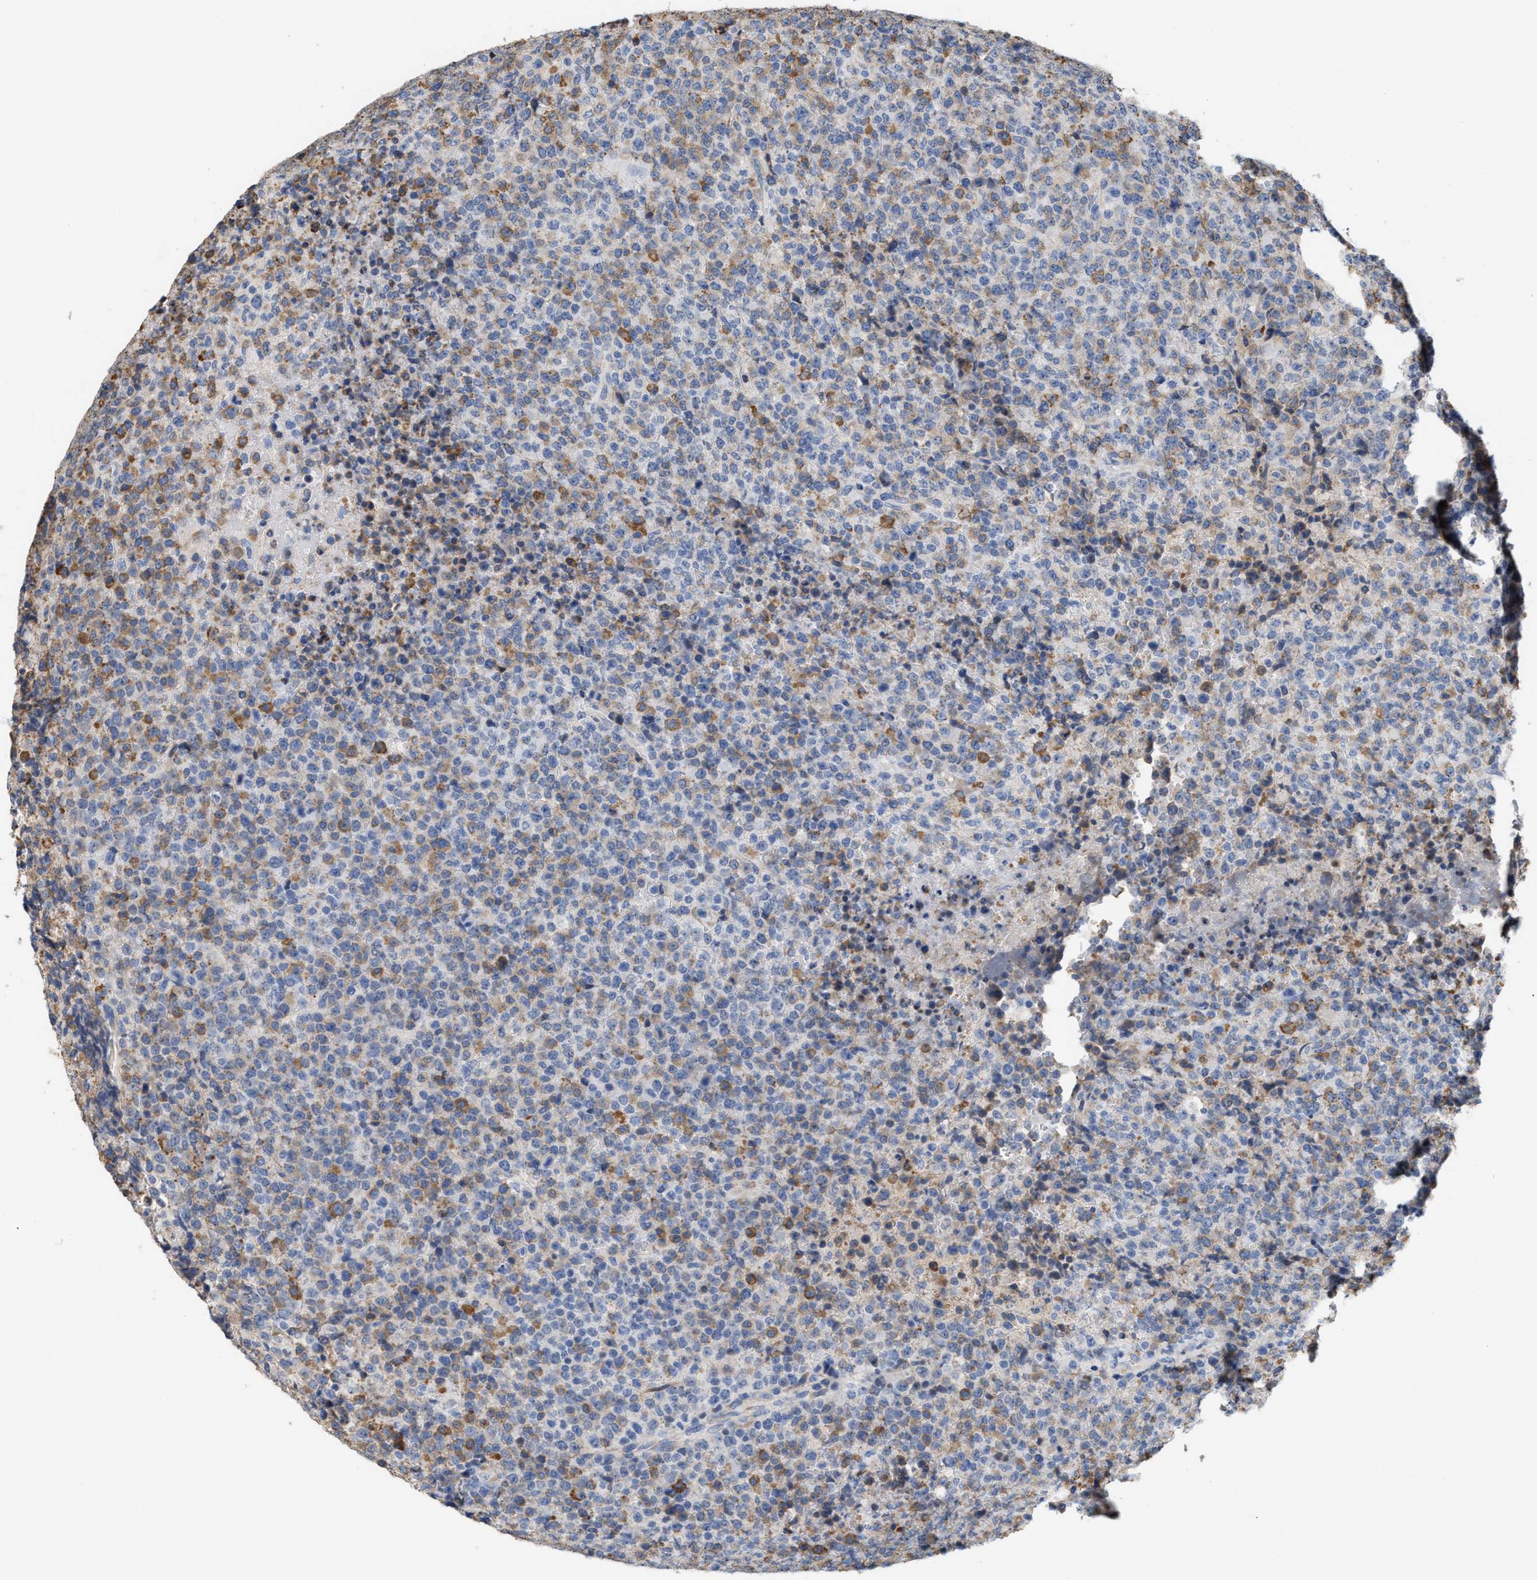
{"staining": {"intensity": "moderate", "quantity": "25%-75%", "location": "cytoplasmic/membranous"}, "tissue": "lymphoma", "cell_type": "Tumor cells", "image_type": "cancer", "snomed": [{"axis": "morphology", "description": "Malignant lymphoma, non-Hodgkin's type, High grade"}, {"axis": "topography", "description": "Lymph node"}], "caption": "There is medium levels of moderate cytoplasmic/membranous staining in tumor cells of malignant lymphoma, non-Hodgkin's type (high-grade), as demonstrated by immunohistochemical staining (brown color).", "gene": "RYR2", "patient": {"sex": "male", "age": 13}}